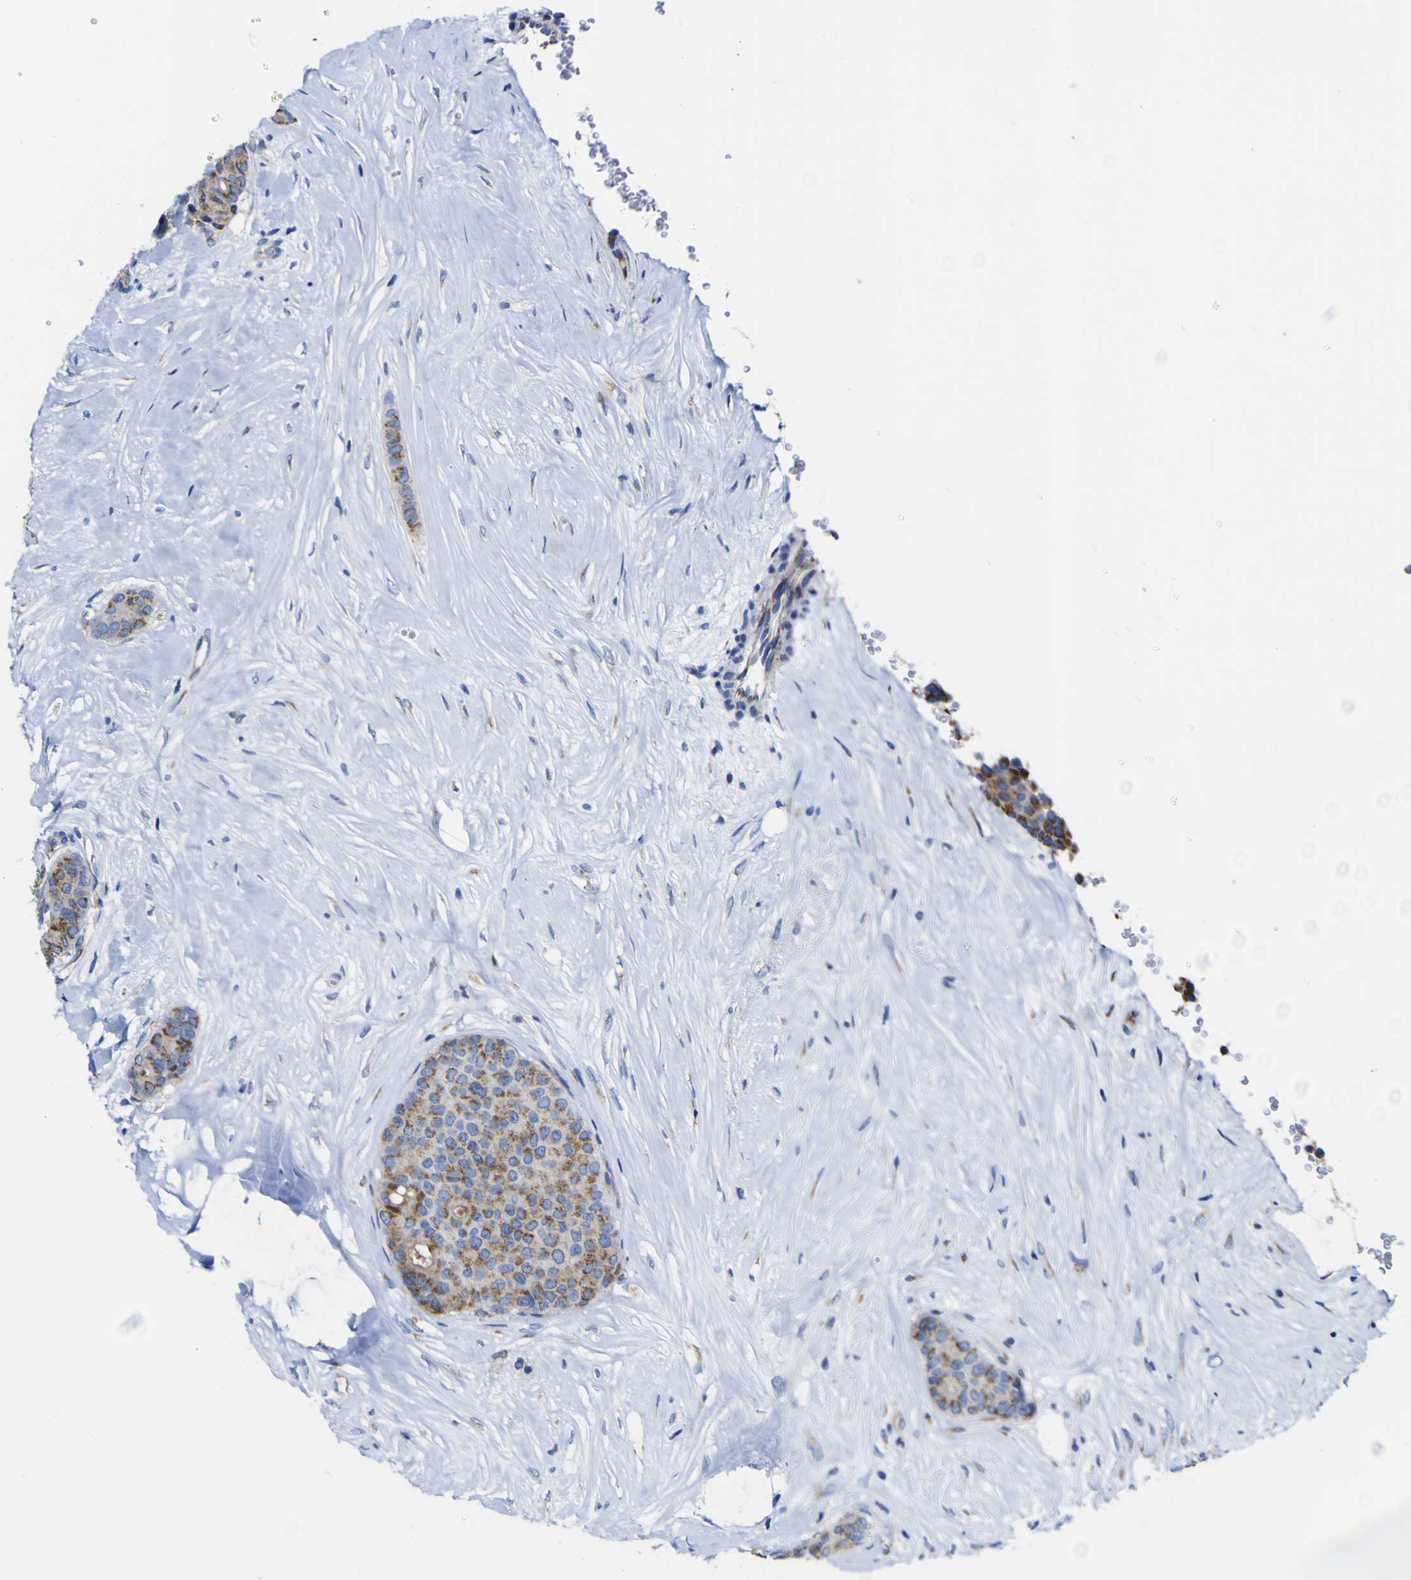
{"staining": {"intensity": "moderate", "quantity": ">75%", "location": "cytoplasmic/membranous"}, "tissue": "breast cancer", "cell_type": "Tumor cells", "image_type": "cancer", "snomed": [{"axis": "morphology", "description": "Duct carcinoma"}, {"axis": "topography", "description": "Breast"}], "caption": "Immunohistochemical staining of human breast cancer exhibits medium levels of moderate cytoplasmic/membranous expression in approximately >75% of tumor cells. Using DAB (3,3'-diaminobenzidine) (brown) and hematoxylin (blue) stains, captured at high magnification using brightfield microscopy.", "gene": "GOLM1", "patient": {"sex": "female", "age": 75}}